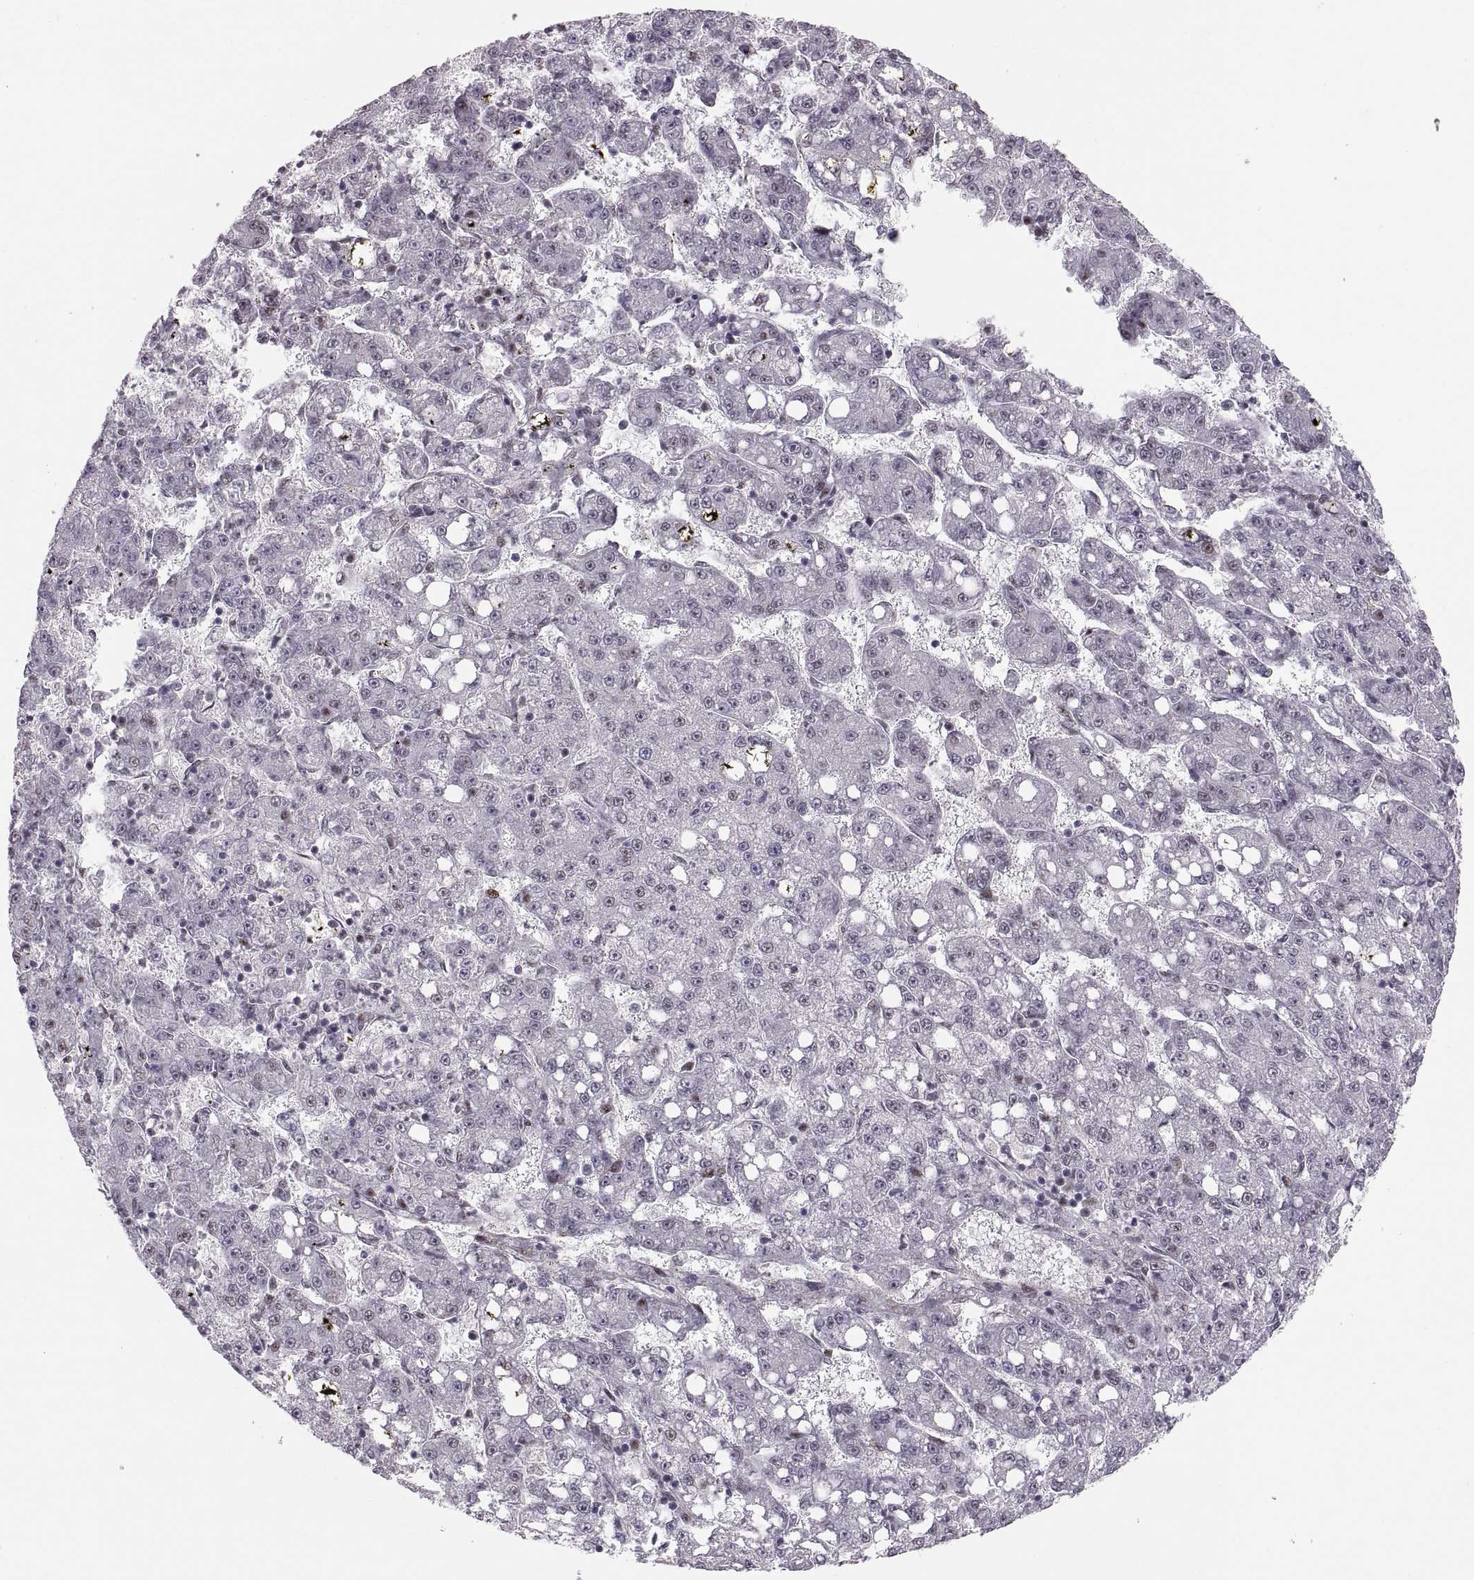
{"staining": {"intensity": "negative", "quantity": "none", "location": "none"}, "tissue": "liver cancer", "cell_type": "Tumor cells", "image_type": "cancer", "snomed": [{"axis": "morphology", "description": "Carcinoma, Hepatocellular, NOS"}, {"axis": "topography", "description": "Liver"}], "caption": "This photomicrograph is of hepatocellular carcinoma (liver) stained with IHC to label a protein in brown with the nuclei are counter-stained blue. There is no staining in tumor cells.", "gene": "SNAI1", "patient": {"sex": "female", "age": 65}}